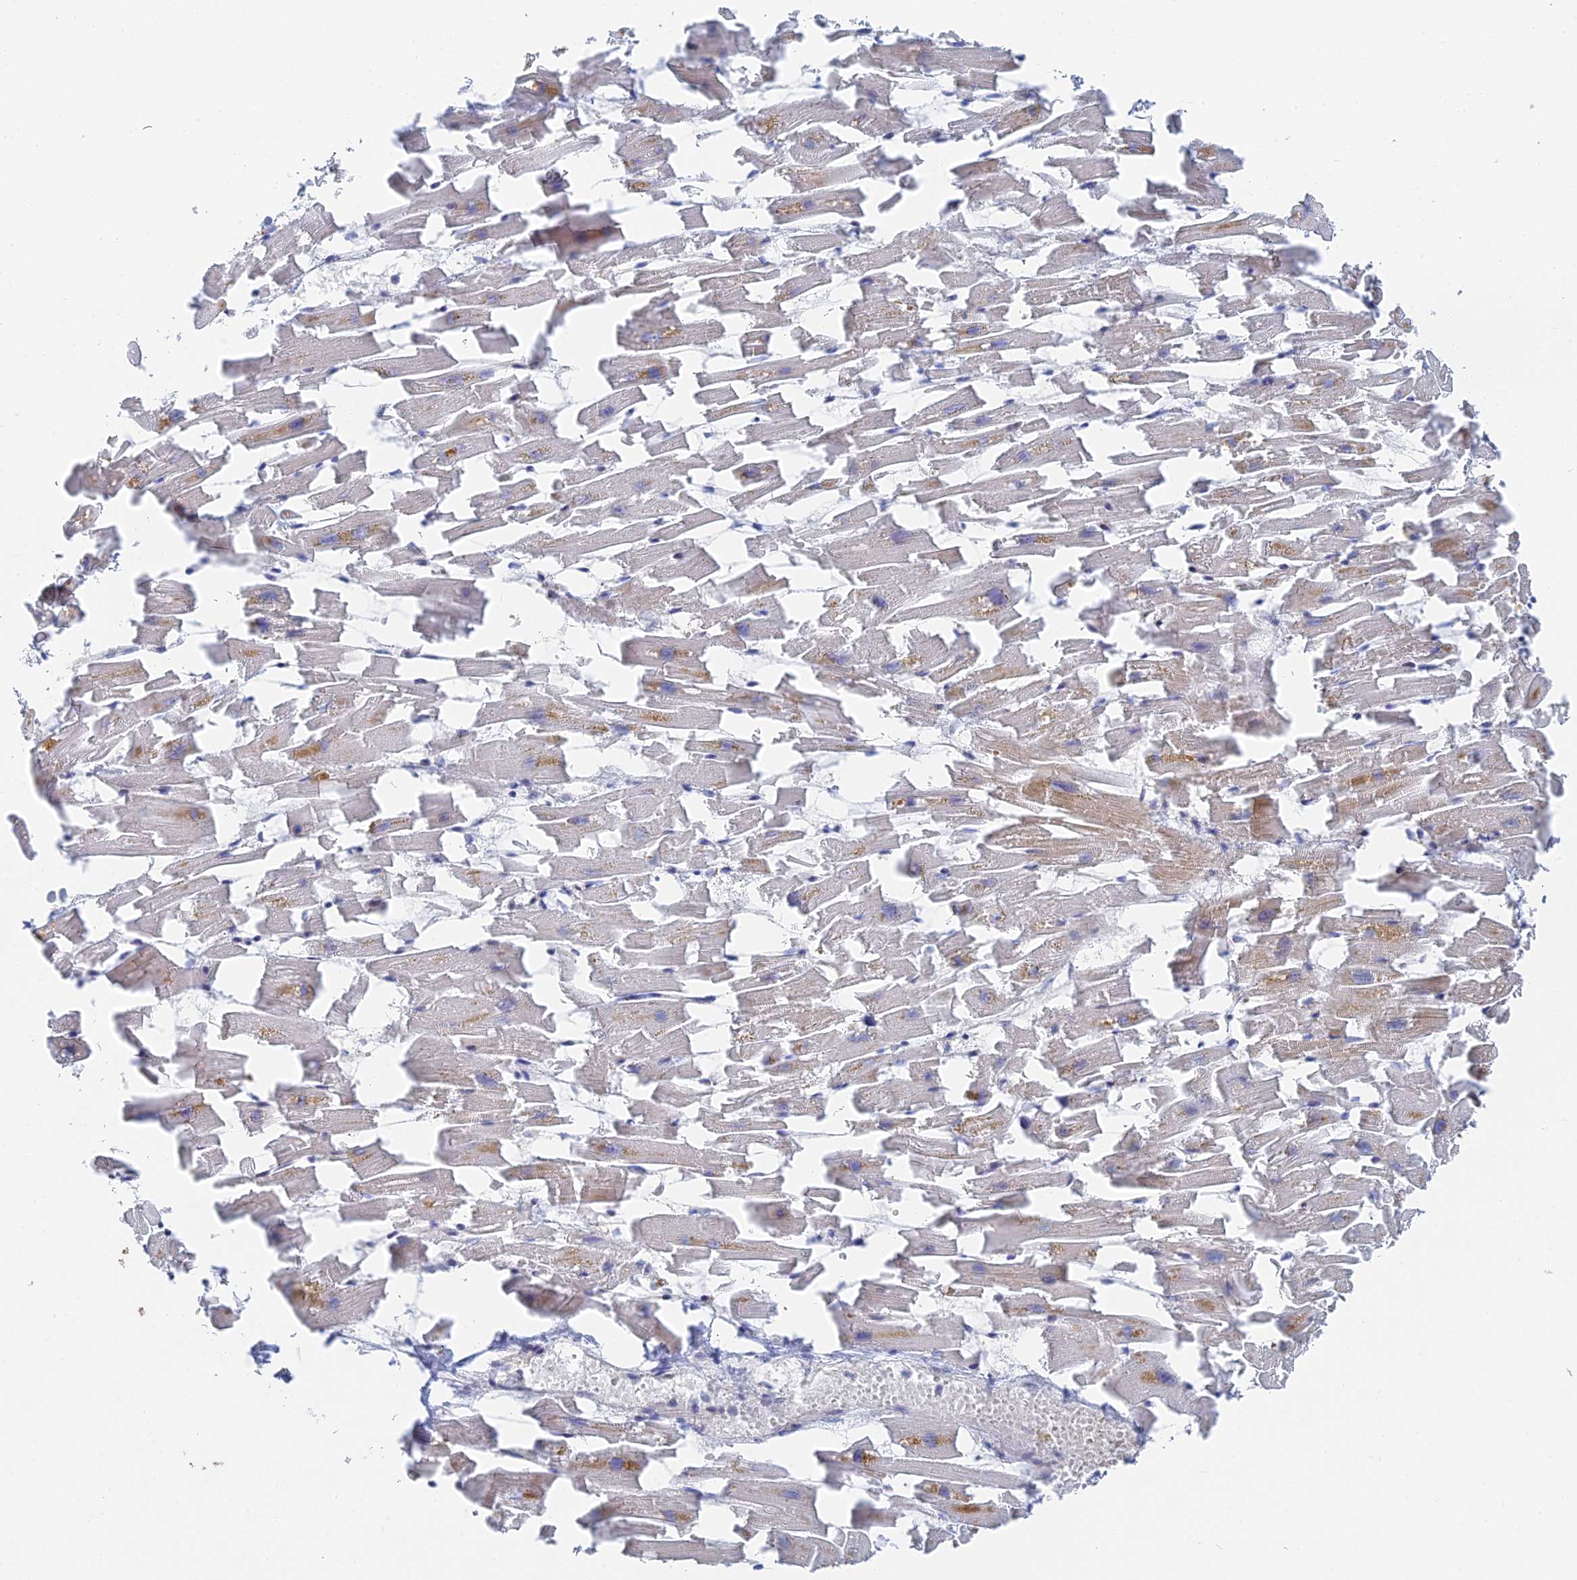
{"staining": {"intensity": "weak", "quantity": "25%-75%", "location": "cytoplasmic/membranous"}, "tissue": "heart muscle", "cell_type": "Cardiomyocytes", "image_type": "normal", "snomed": [{"axis": "morphology", "description": "Normal tissue, NOS"}, {"axis": "topography", "description": "Heart"}], "caption": "An image of heart muscle stained for a protein shows weak cytoplasmic/membranous brown staining in cardiomyocytes. The staining was performed using DAB to visualize the protein expression in brown, while the nuclei were stained in blue with hematoxylin (Magnification: 20x).", "gene": "CFAP92", "patient": {"sex": "female", "age": 64}}